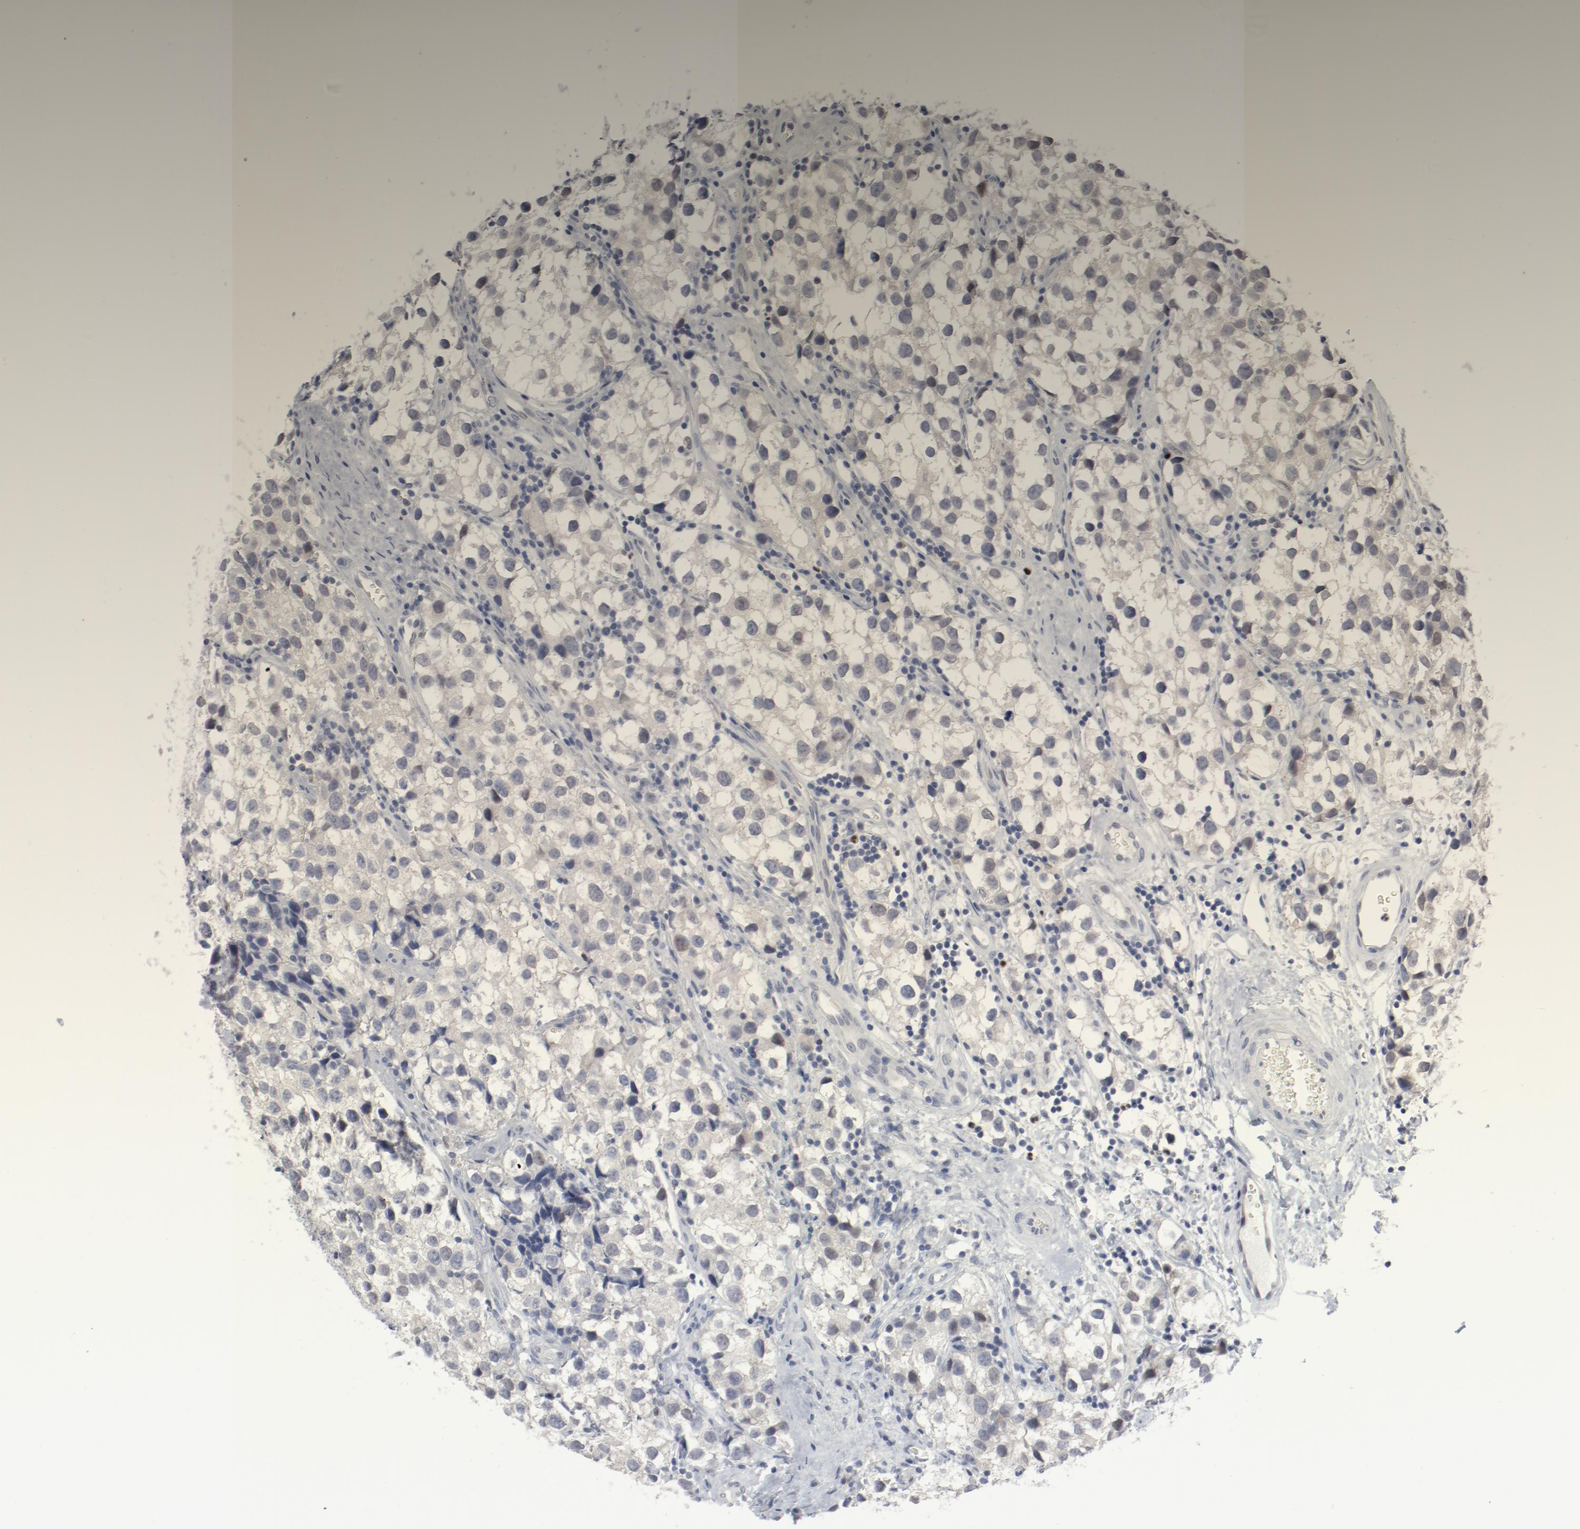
{"staining": {"intensity": "negative", "quantity": "none", "location": "none"}, "tissue": "testis cancer", "cell_type": "Tumor cells", "image_type": "cancer", "snomed": [{"axis": "morphology", "description": "Seminoma, NOS"}, {"axis": "topography", "description": "Testis"}], "caption": "Immunohistochemistry (IHC) histopathology image of neoplastic tissue: testis cancer stained with DAB (3,3'-diaminobenzidine) shows no significant protein positivity in tumor cells.", "gene": "FOXN2", "patient": {"sex": "male", "age": 39}}